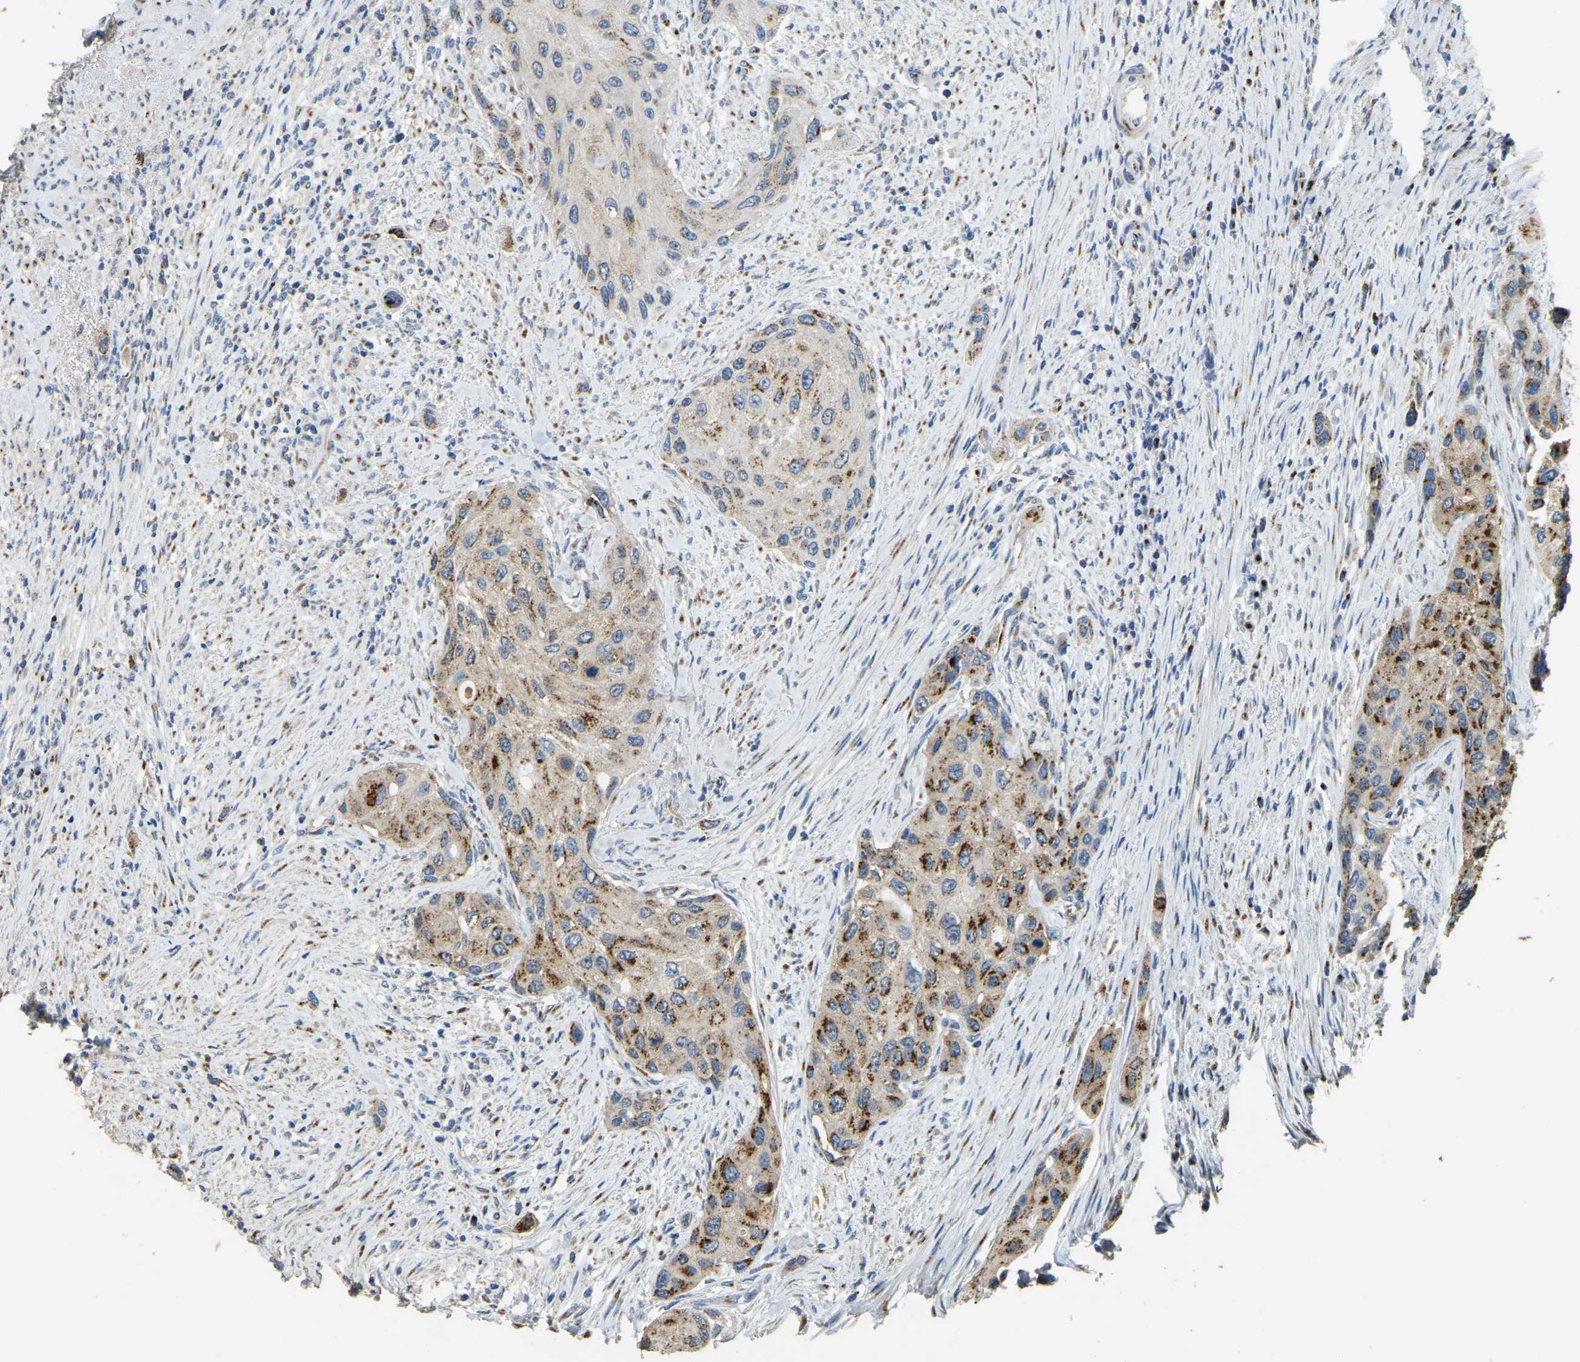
{"staining": {"intensity": "moderate", "quantity": ">75%", "location": "cytoplasmic/membranous"}, "tissue": "urothelial cancer", "cell_type": "Tumor cells", "image_type": "cancer", "snomed": [{"axis": "morphology", "description": "Urothelial carcinoma, High grade"}, {"axis": "topography", "description": "Urinary bladder"}], "caption": "The photomicrograph reveals immunohistochemical staining of high-grade urothelial carcinoma. There is moderate cytoplasmic/membranous expression is present in approximately >75% of tumor cells.", "gene": "FAM174A", "patient": {"sex": "female", "age": 56}}